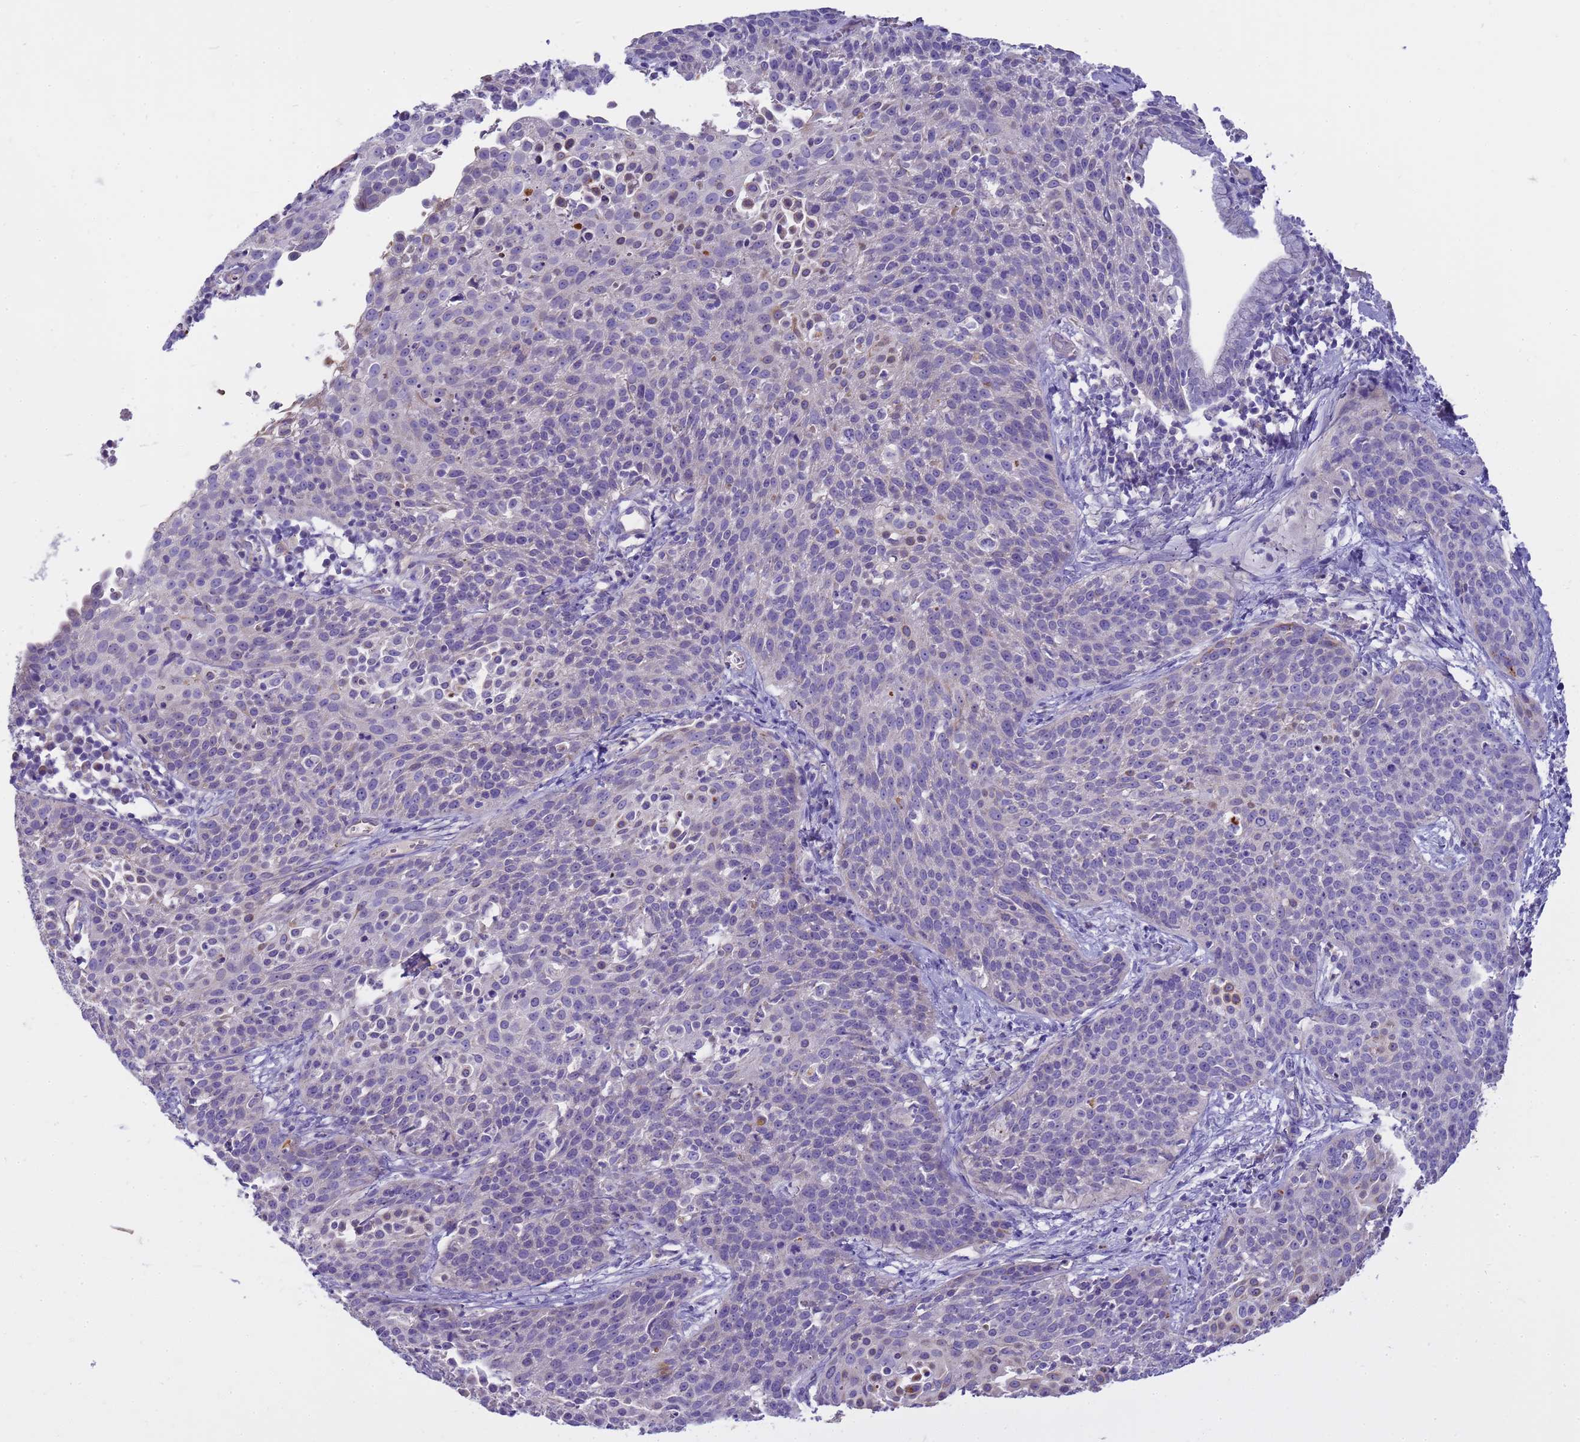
{"staining": {"intensity": "negative", "quantity": "none", "location": "none"}, "tissue": "cervical cancer", "cell_type": "Tumor cells", "image_type": "cancer", "snomed": [{"axis": "morphology", "description": "Squamous cell carcinoma, NOS"}, {"axis": "topography", "description": "Cervix"}], "caption": "Immunohistochemical staining of cervical squamous cell carcinoma exhibits no significant staining in tumor cells.", "gene": "RIPPLY2", "patient": {"sex": "female", "age": 38}}